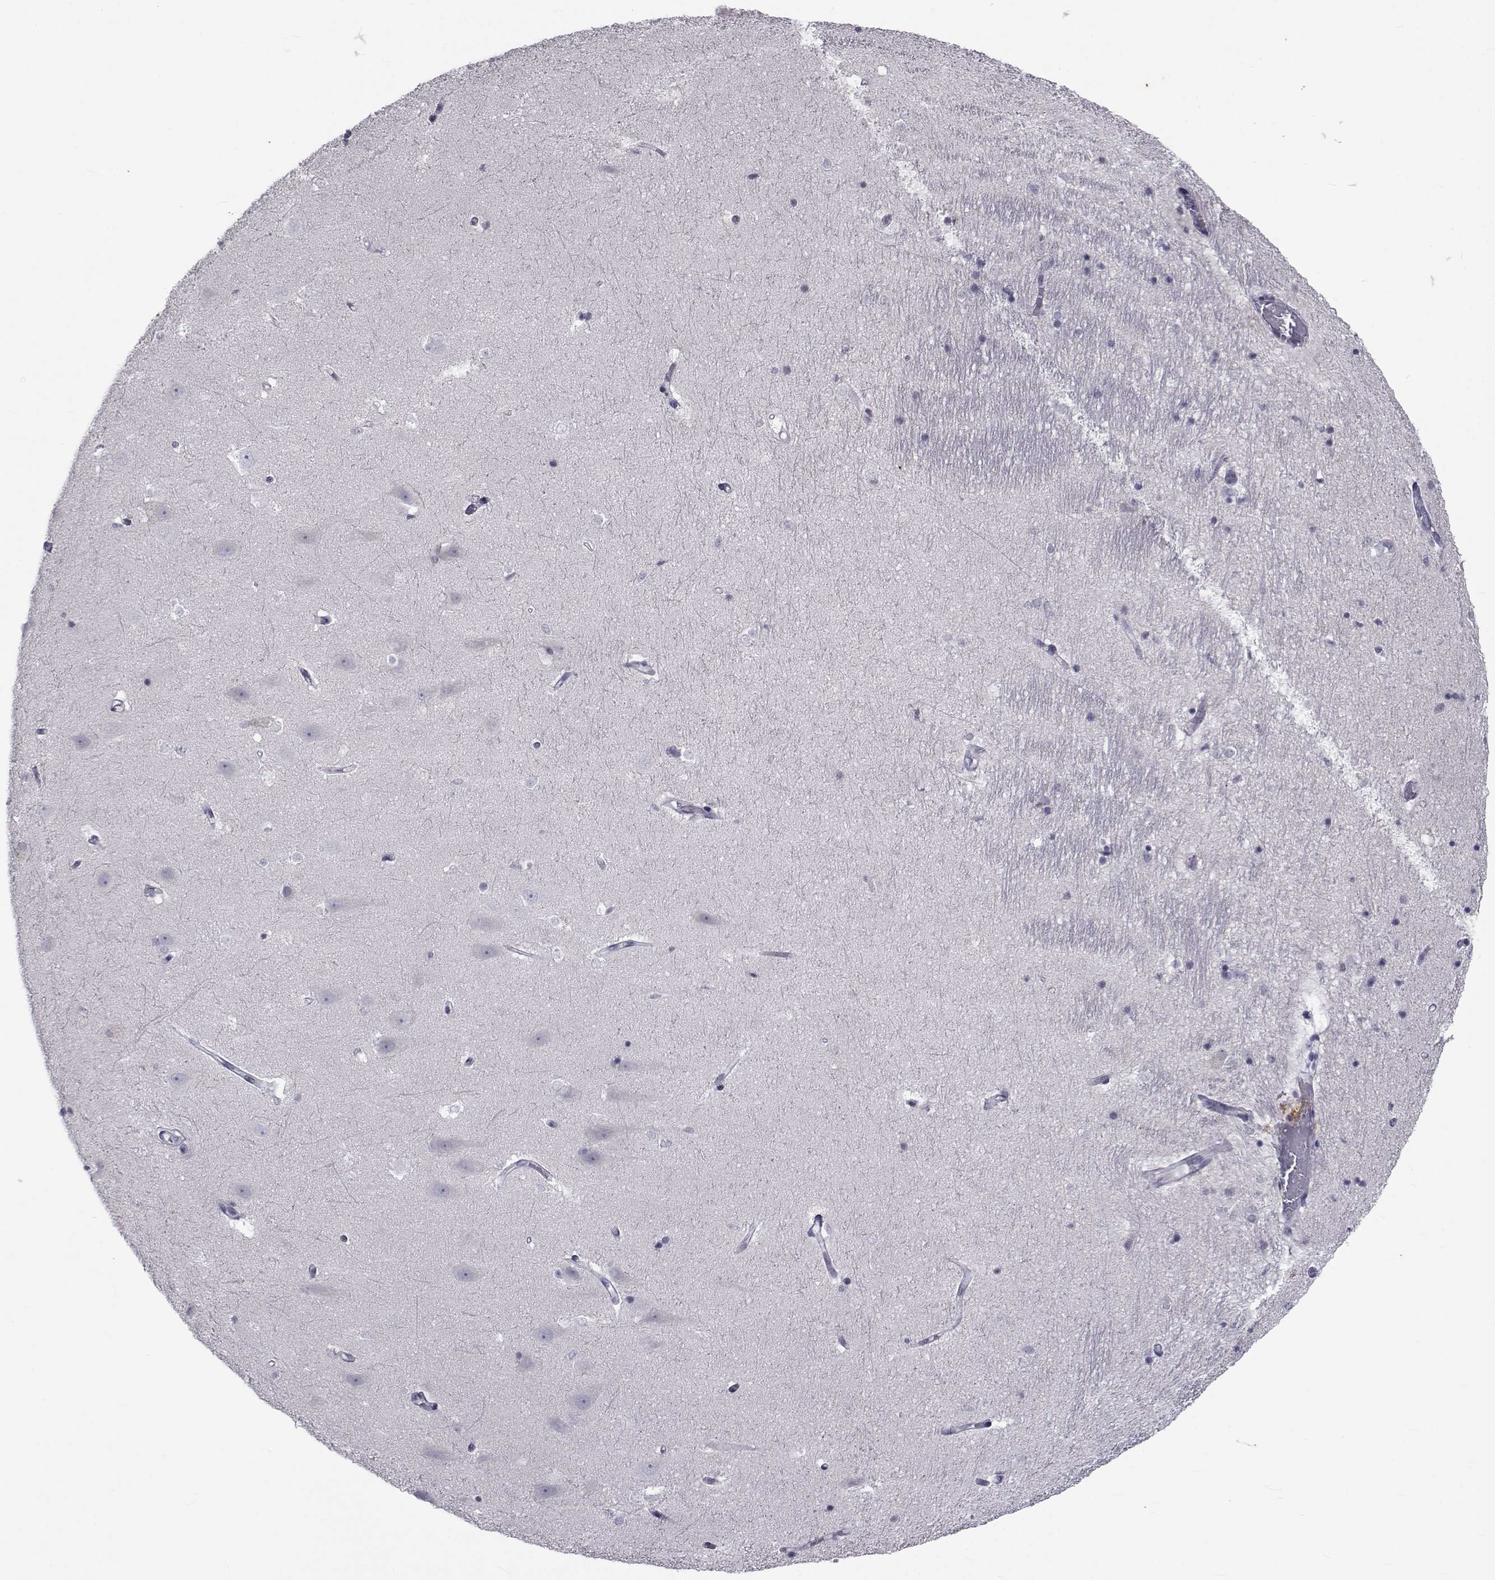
{"staining": {"intensity": "negative", "quantity": "none", "location": "none"}, "tissue": "hippocampus", "cell_type": "Glial cells", "image_type": "normal", "snomed": [{"axis": "morphology", "description": "Normal tissue, NOS"}, {"axis": "topography", "description": "Hippocampus"}], "caption": "An image of hippocampus stained for a protein displays no brown staining in glial cells.", "gene": "PAX2", "patient": {"sex": "male", "age": 44}}